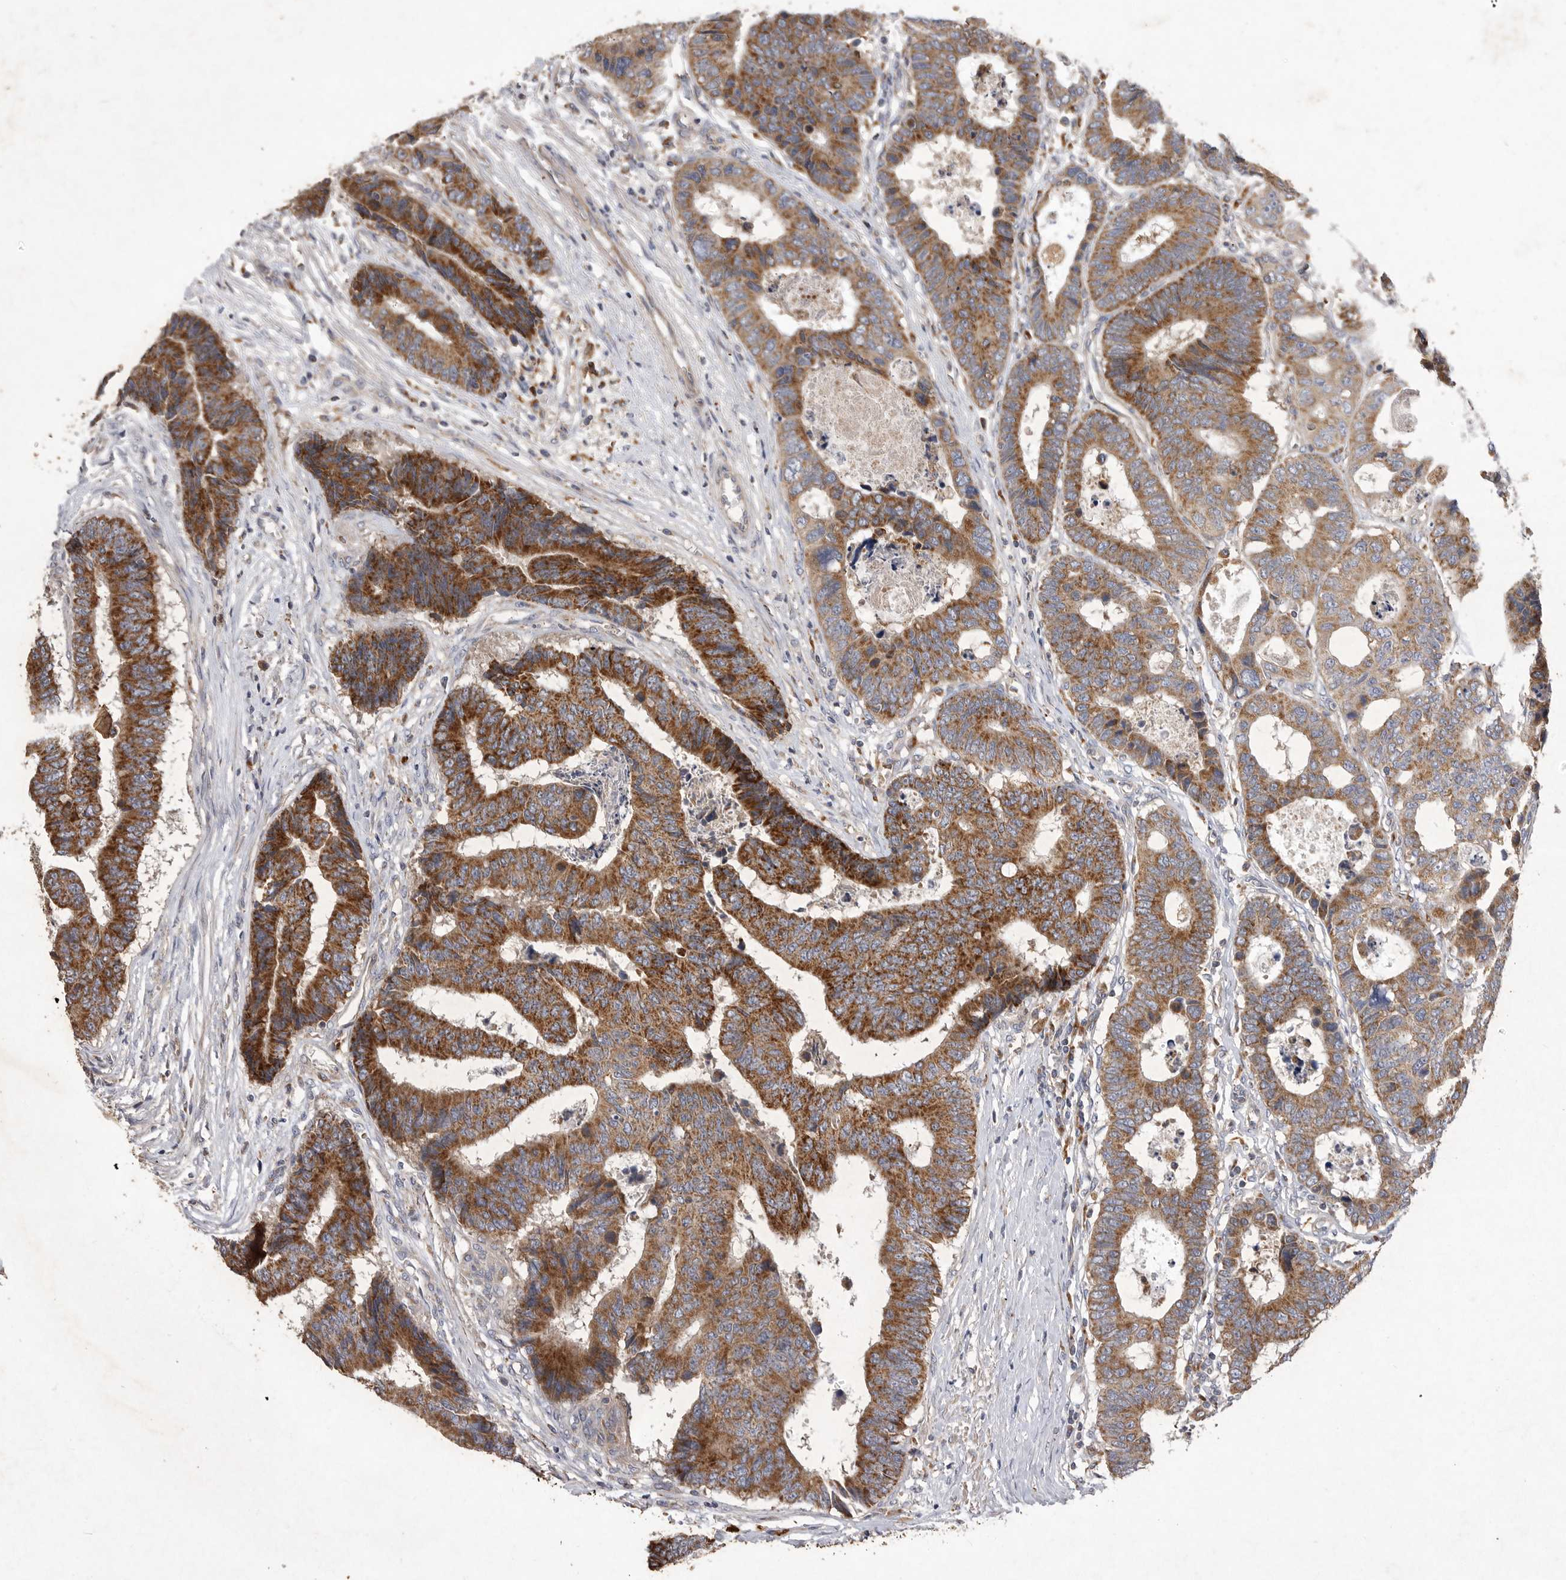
{"staining": {"intensity": "strong", "quantity": ">75%", "location": "cytoplasmic/membranous"}, "tissue": "colorectal cancer", "cell_type": "Tumor cells", "image_type": "cancer", "snomed": [{"axis": "morphology", "description": "Adenocarcinoma, NOS"}, {"axis": "topography", "description": "Rectum"}], "caption": "This histopathology image reveals immunohistochemistry (IHC) staining of human adenocarcinoma (colorectal), with high strong cytoplasmic/membranous positivity in about >75% of tumor cells.", "gene": "MRPL41", "patient": {"sex": "male", "age": 84}}